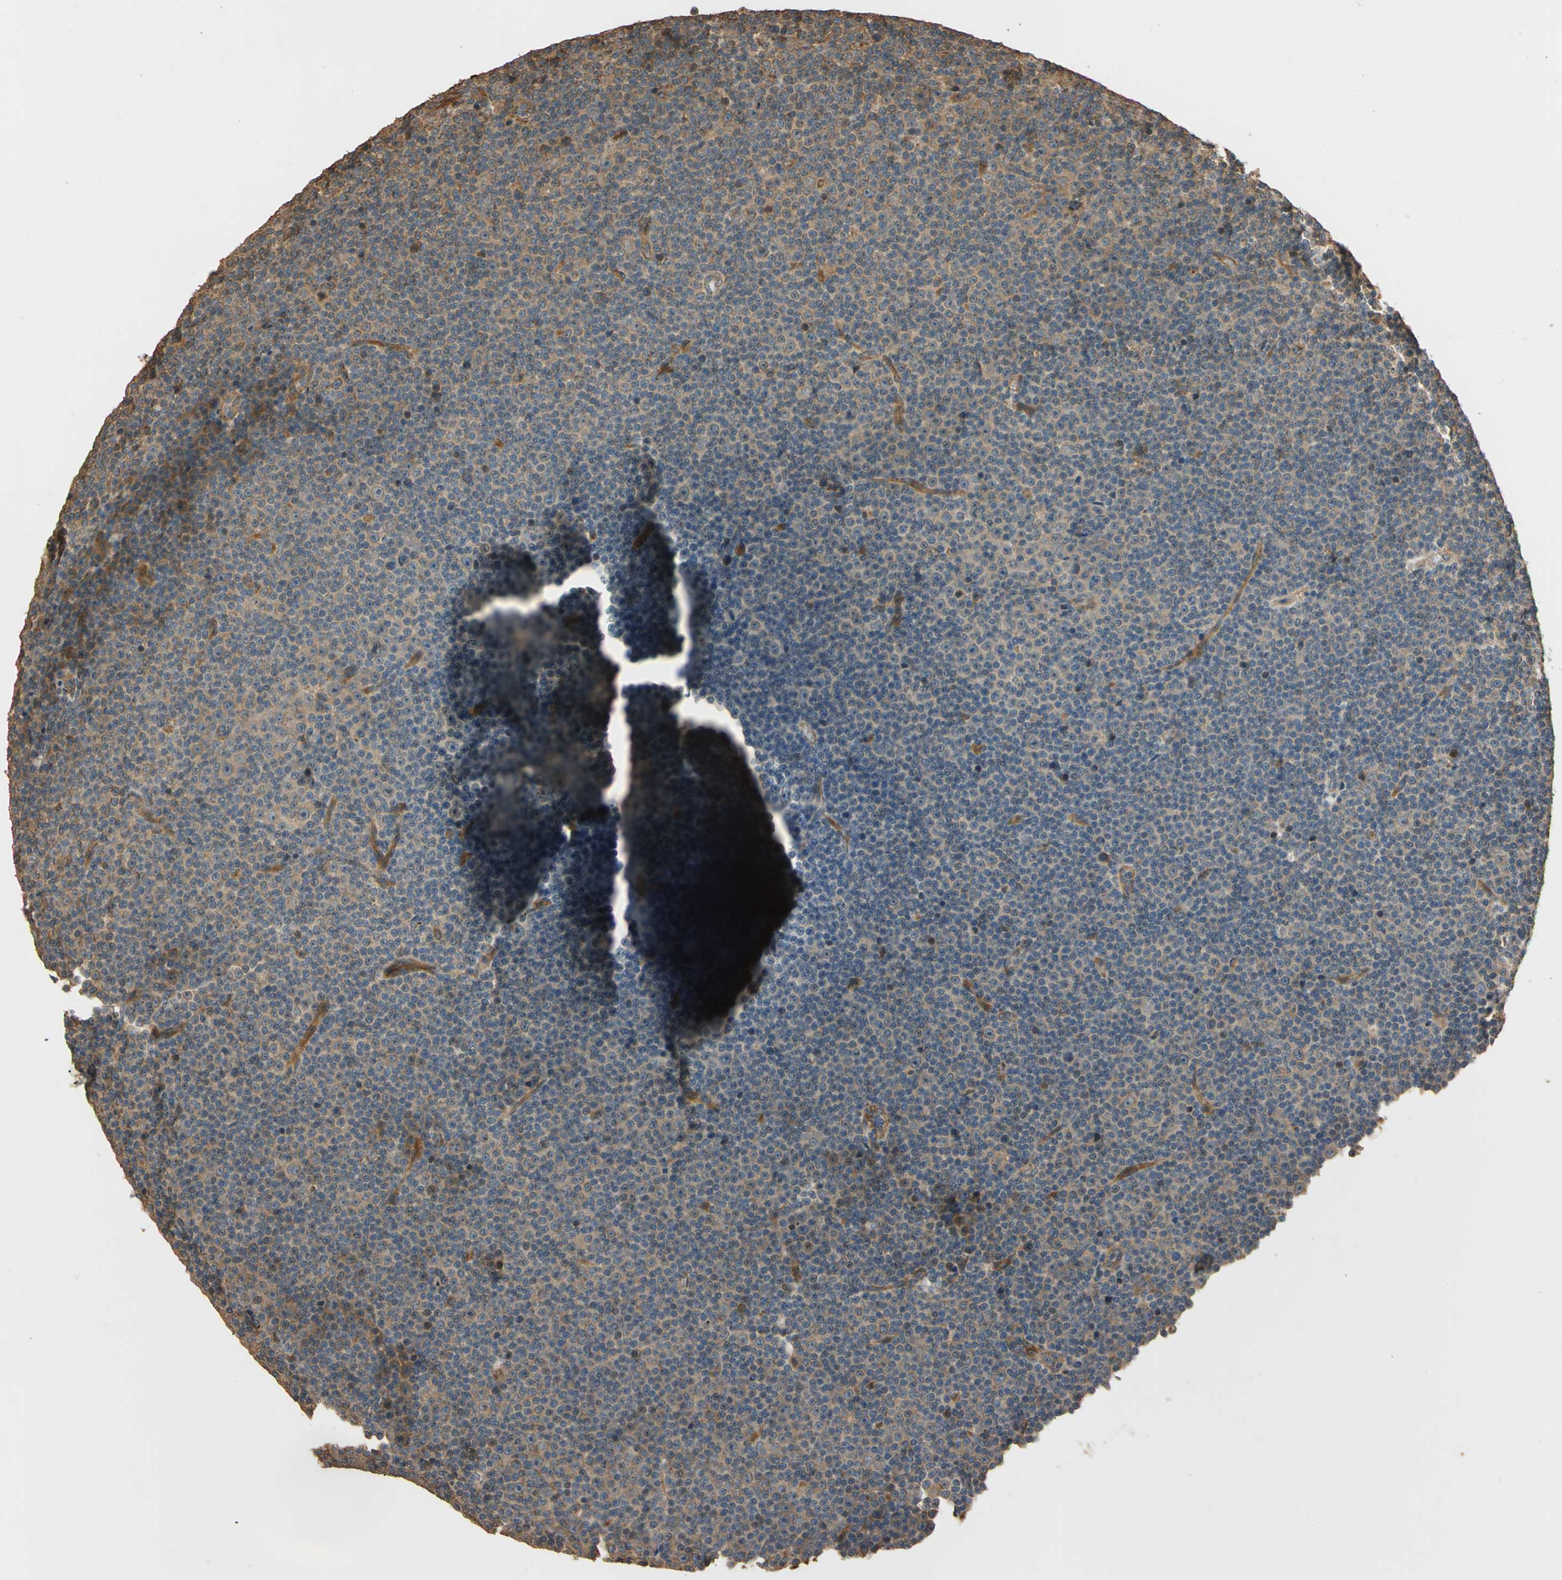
{"staining": {"intensity": "weak", "quantity": "25%-75%", "location": "cytoplasmic/membranous"}, "tissue": "lymphoma", "cell_type": "Tumor cells", "image_type": "cancer", "snomed": [{"axis": "morphology", "description": "Malignant lymphoma, non-Hodgkin's type, Low grade"}, {"axis": "topography", "description": "Lymph node"}], "caption": "A histopathology image of malignant lymphoma, non-Hodgkin's type (low-grade) stained for a protein reveals weak cytoplasmic/membranous brown staining in tumor cells.", "gene": "MGRN1", "patient": {"sex": "female", "age": 67}}